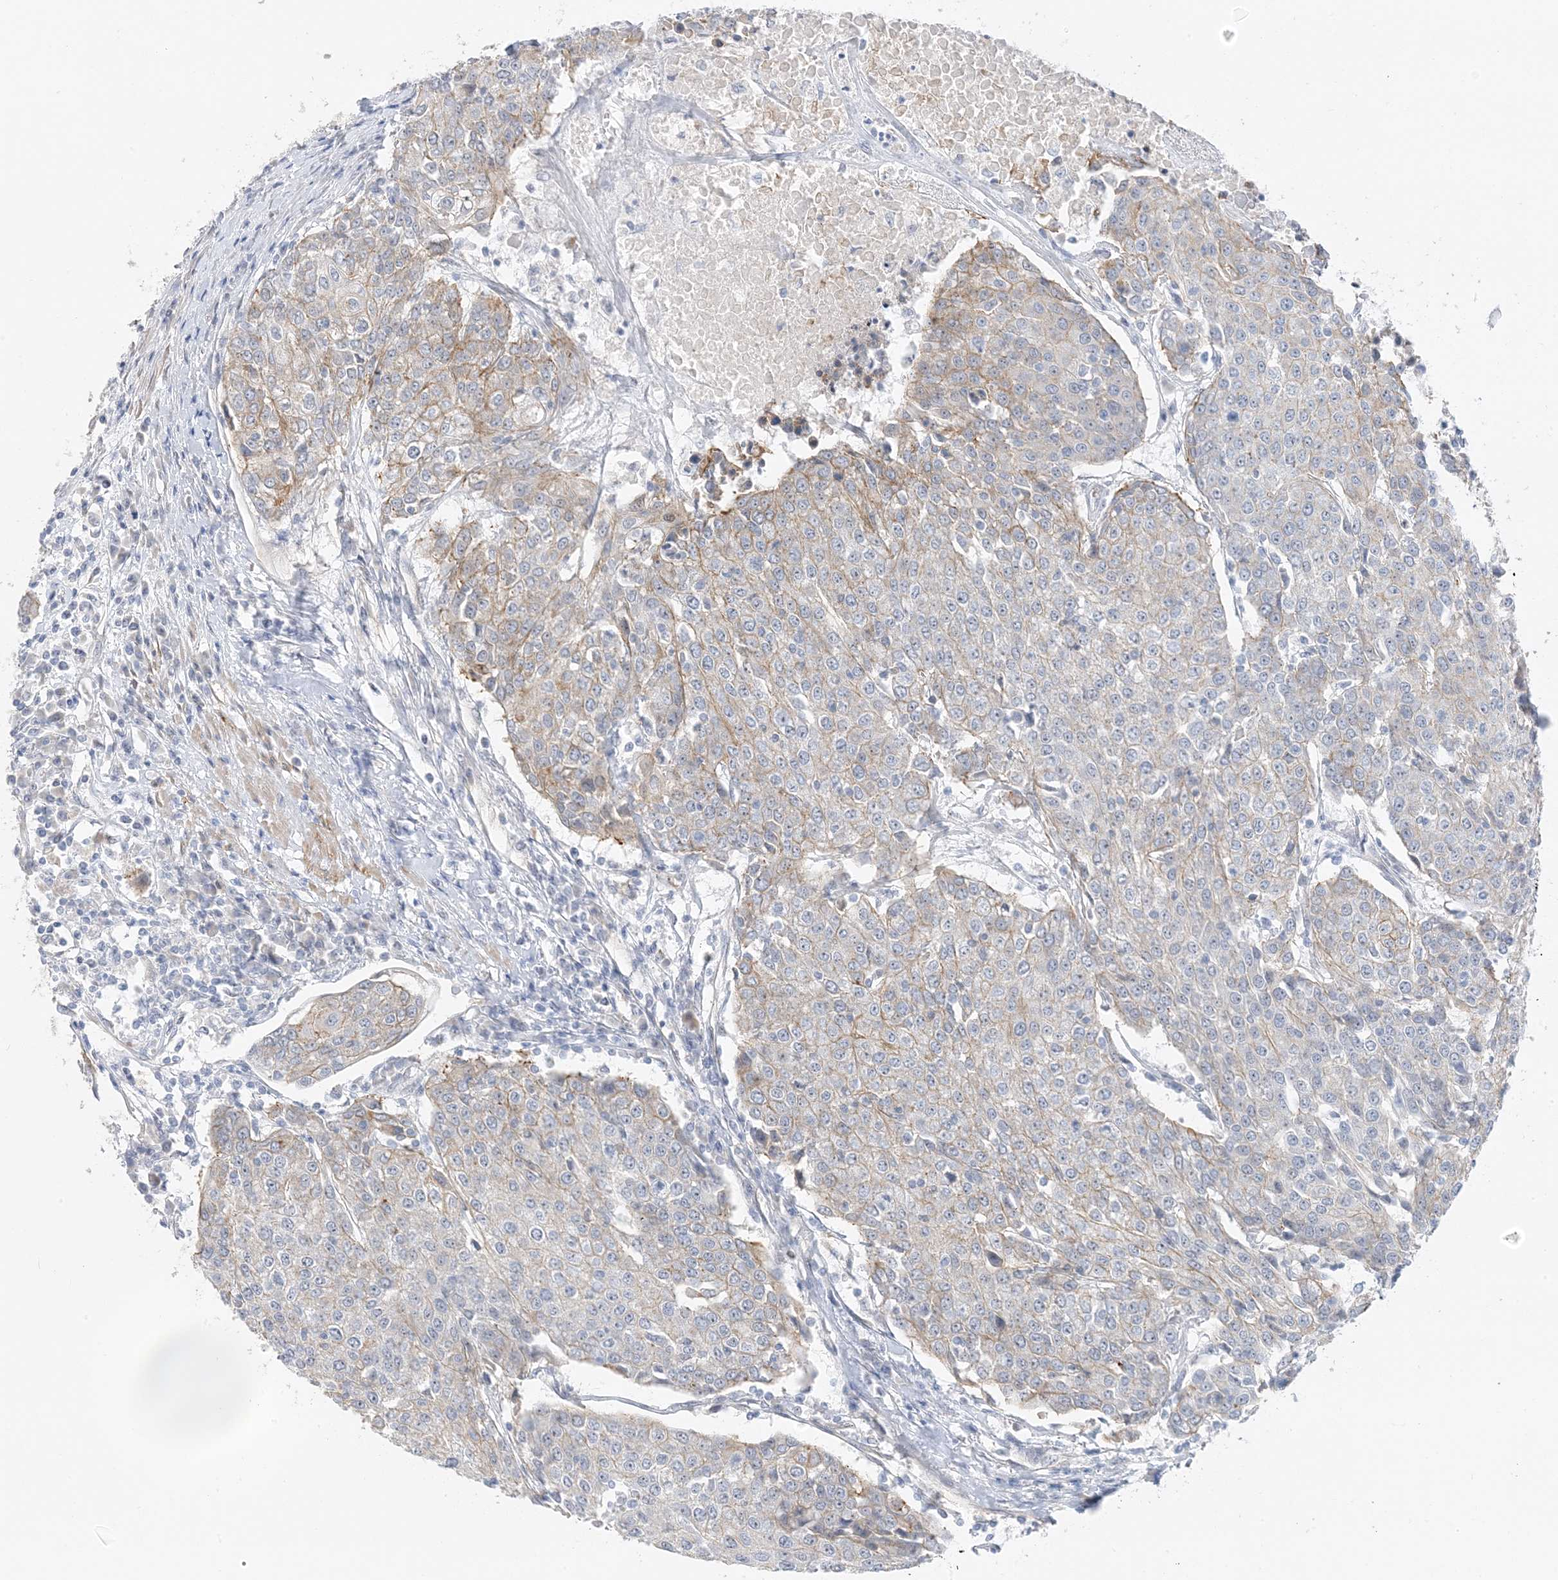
{"staining": {"intensity": "weak", "quantity": "<25%", "location": "cytoplasmic/membranous"}, "tissue": "urothelial cancer", "cell_type": "Tumor cells", "image_type": "cancer", "snomed": [{"axis": "morphology", "description": "Urothelial carcinoma, High grade"}, {"axis": "topography", "description": "Urinary bladder"}], "caption": "Immunohistochemistry image of neoplastic tissue: urothelial carcinoma (high-grade) stained with DAB (3,3'-diaminobenzidine) displays no significant protein positivity in tumor cells.", "gene": "IL36B", "patient": {"sex": "female", "age": 85}}